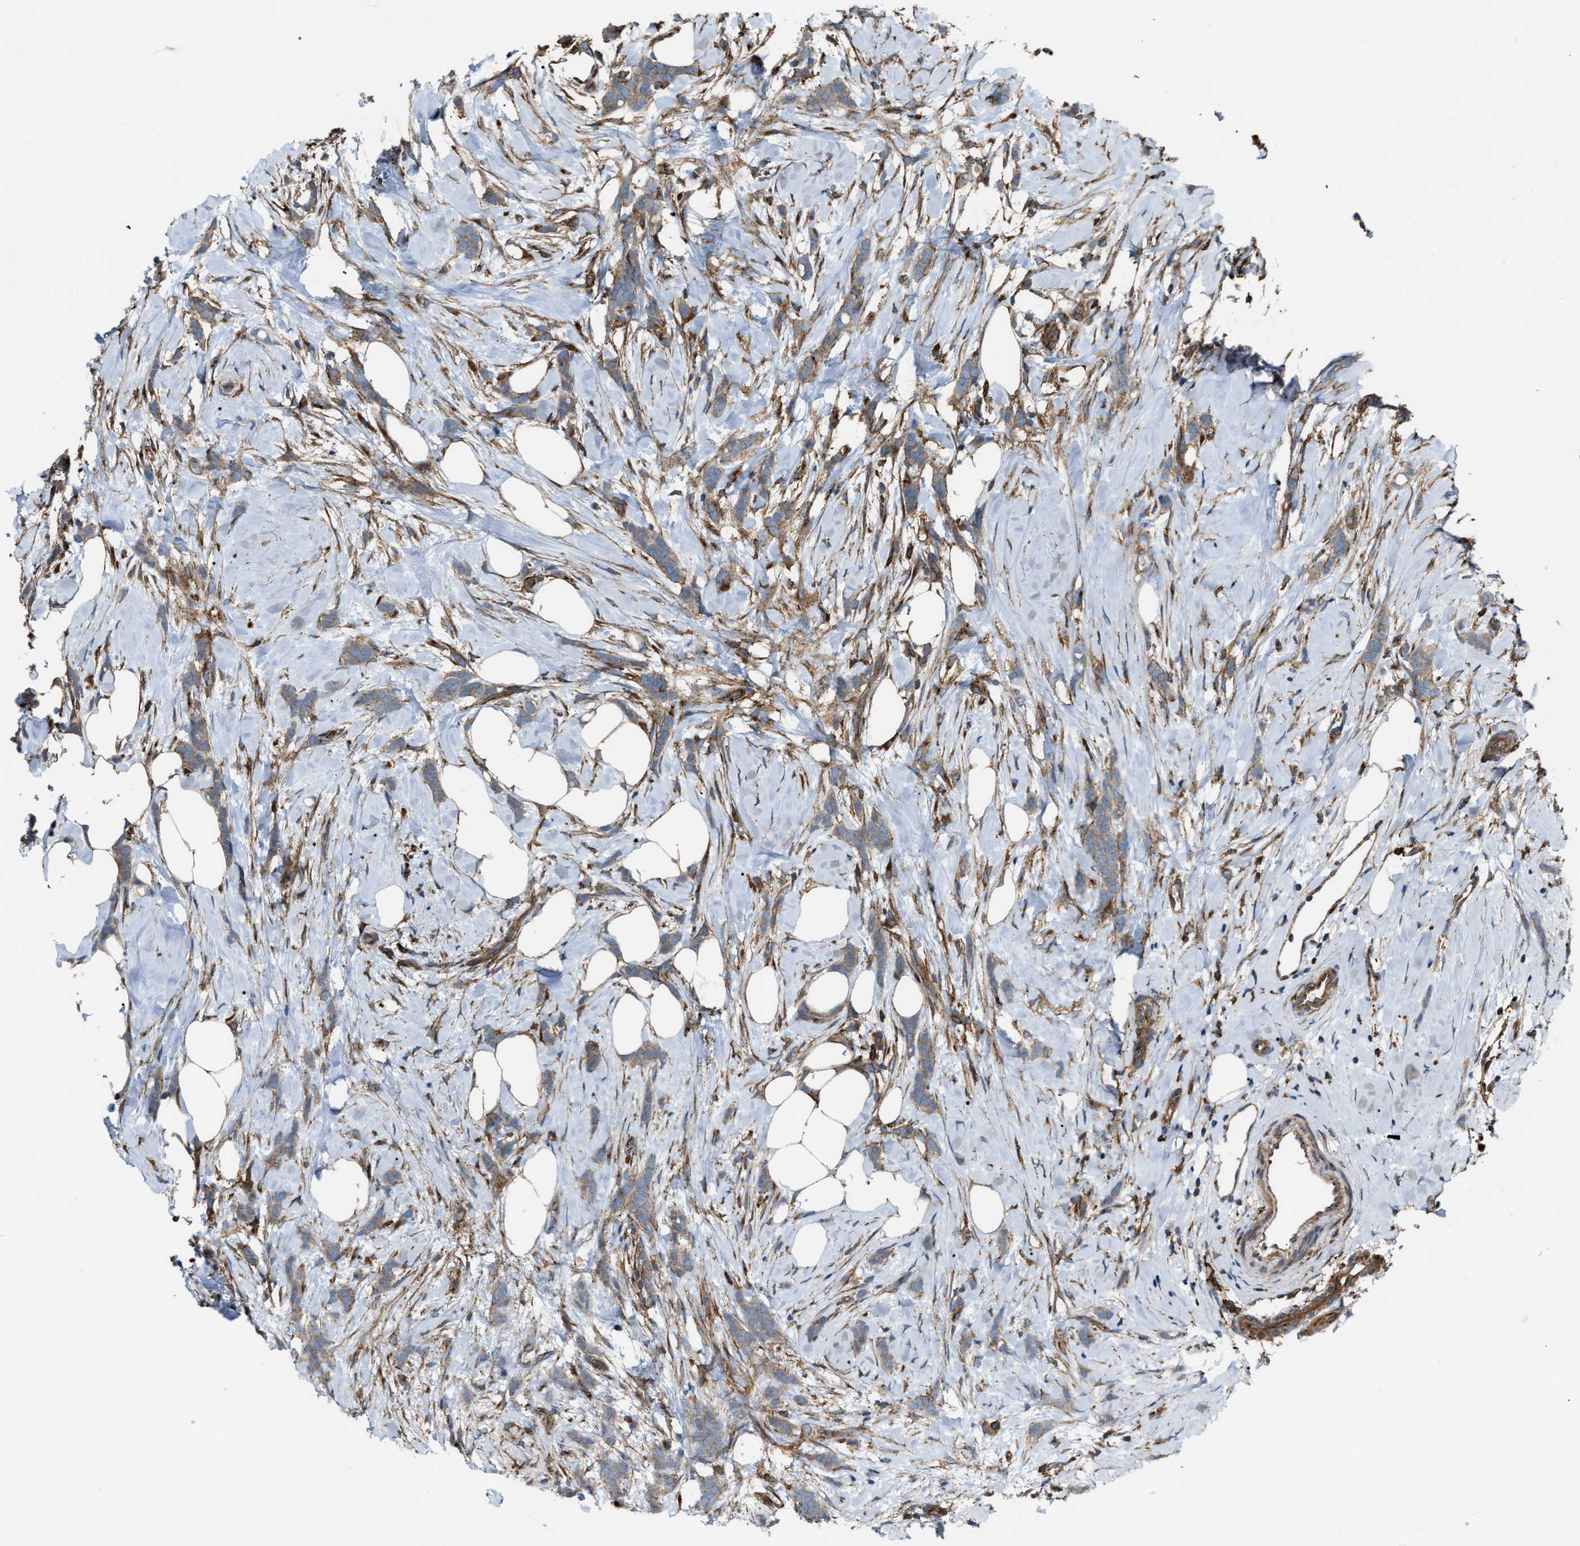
{"staining": {"intensity": "weak", "quantity": ">75%", "location": "cytoplasmic/membranous"}, "tissue": "breast cancer", "cell_type": "Tumor cells", "image_type": "cancer", "snomed": [{"axis": "morphology", "description": "Lobular carcinoma, in situ"}, {"axis": "morphology", "description": "Lobular carcinoma"}, {"axis": "topography", "description": "Breast"}], "caption": "Immunohistochemistry of breast cancer reveals low levels of weak cytoplasmic/membranous expression in about >75% of tumor cells. The staining is performed using DAB (3,3'-diaminobenzidine) brown chromogen to label protein expression. The nuclei are counter-stained blue using hematoxylin.", "gene": "PICALM", "patient": {"sex": "female", "age": 41}}